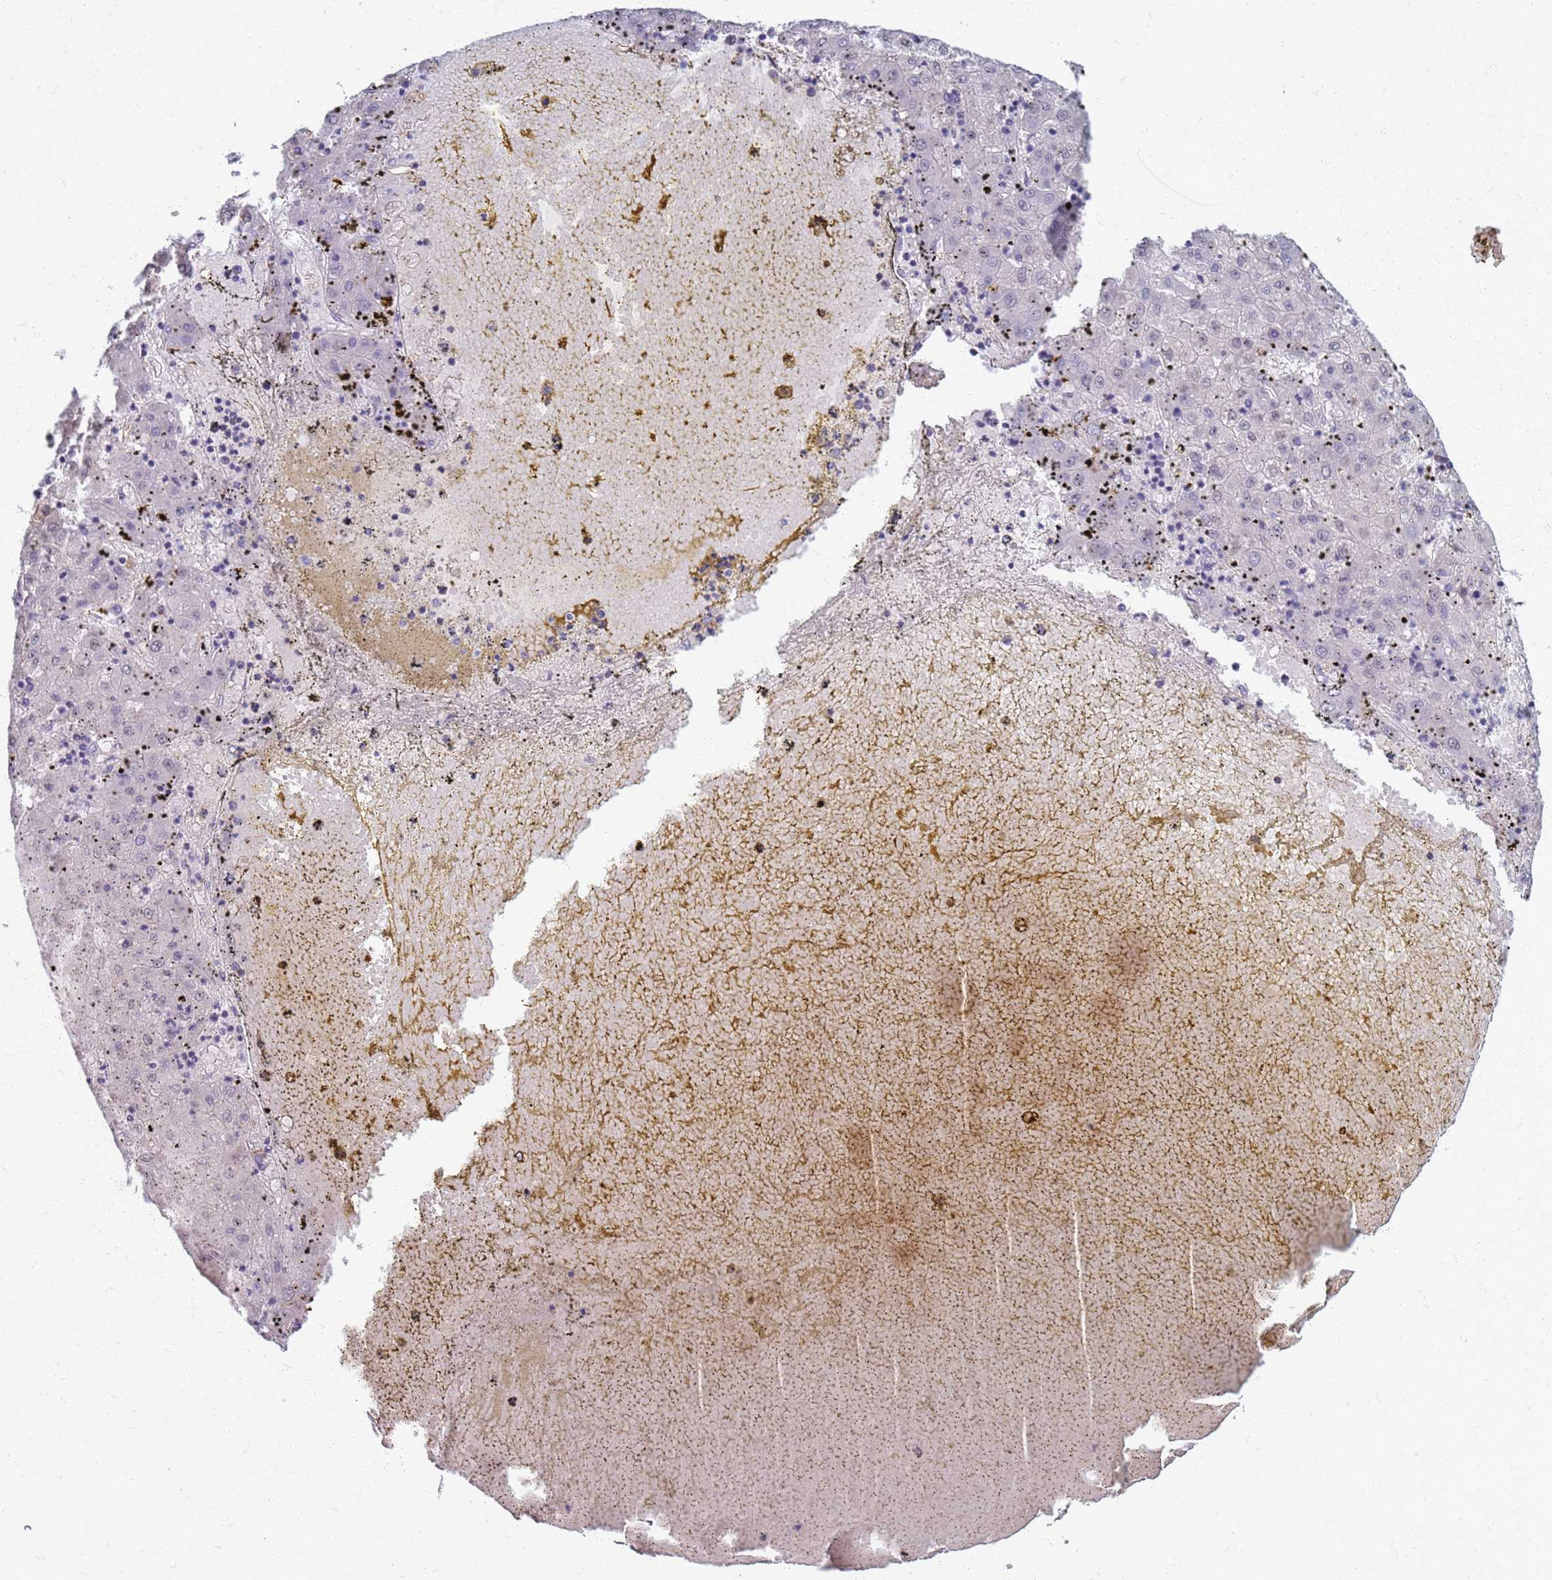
{"staining": {"intensity": "negative", "quantity": "none", "location": "none"}, "tissue": "liver cancer", "cell_type": "Tumor cells", "image_type": "cancer", "snomed": [{"axis": "morphology", "description": "Carcinoma, Hepatocellular, NOS"}, {"axis": "topography", "description": "Liver"}], "caption": "Immunohistochemistry (IHC) of liver cancer reveals no expression in tumor cells. The staining was performed using DAB to visualize the protein expression in brown, while the nuclei were stained in blue with hematoxylin (Magnification: 20x).", "gene": "CLCA2", "patient": {"sex": "male", "age": 72}}